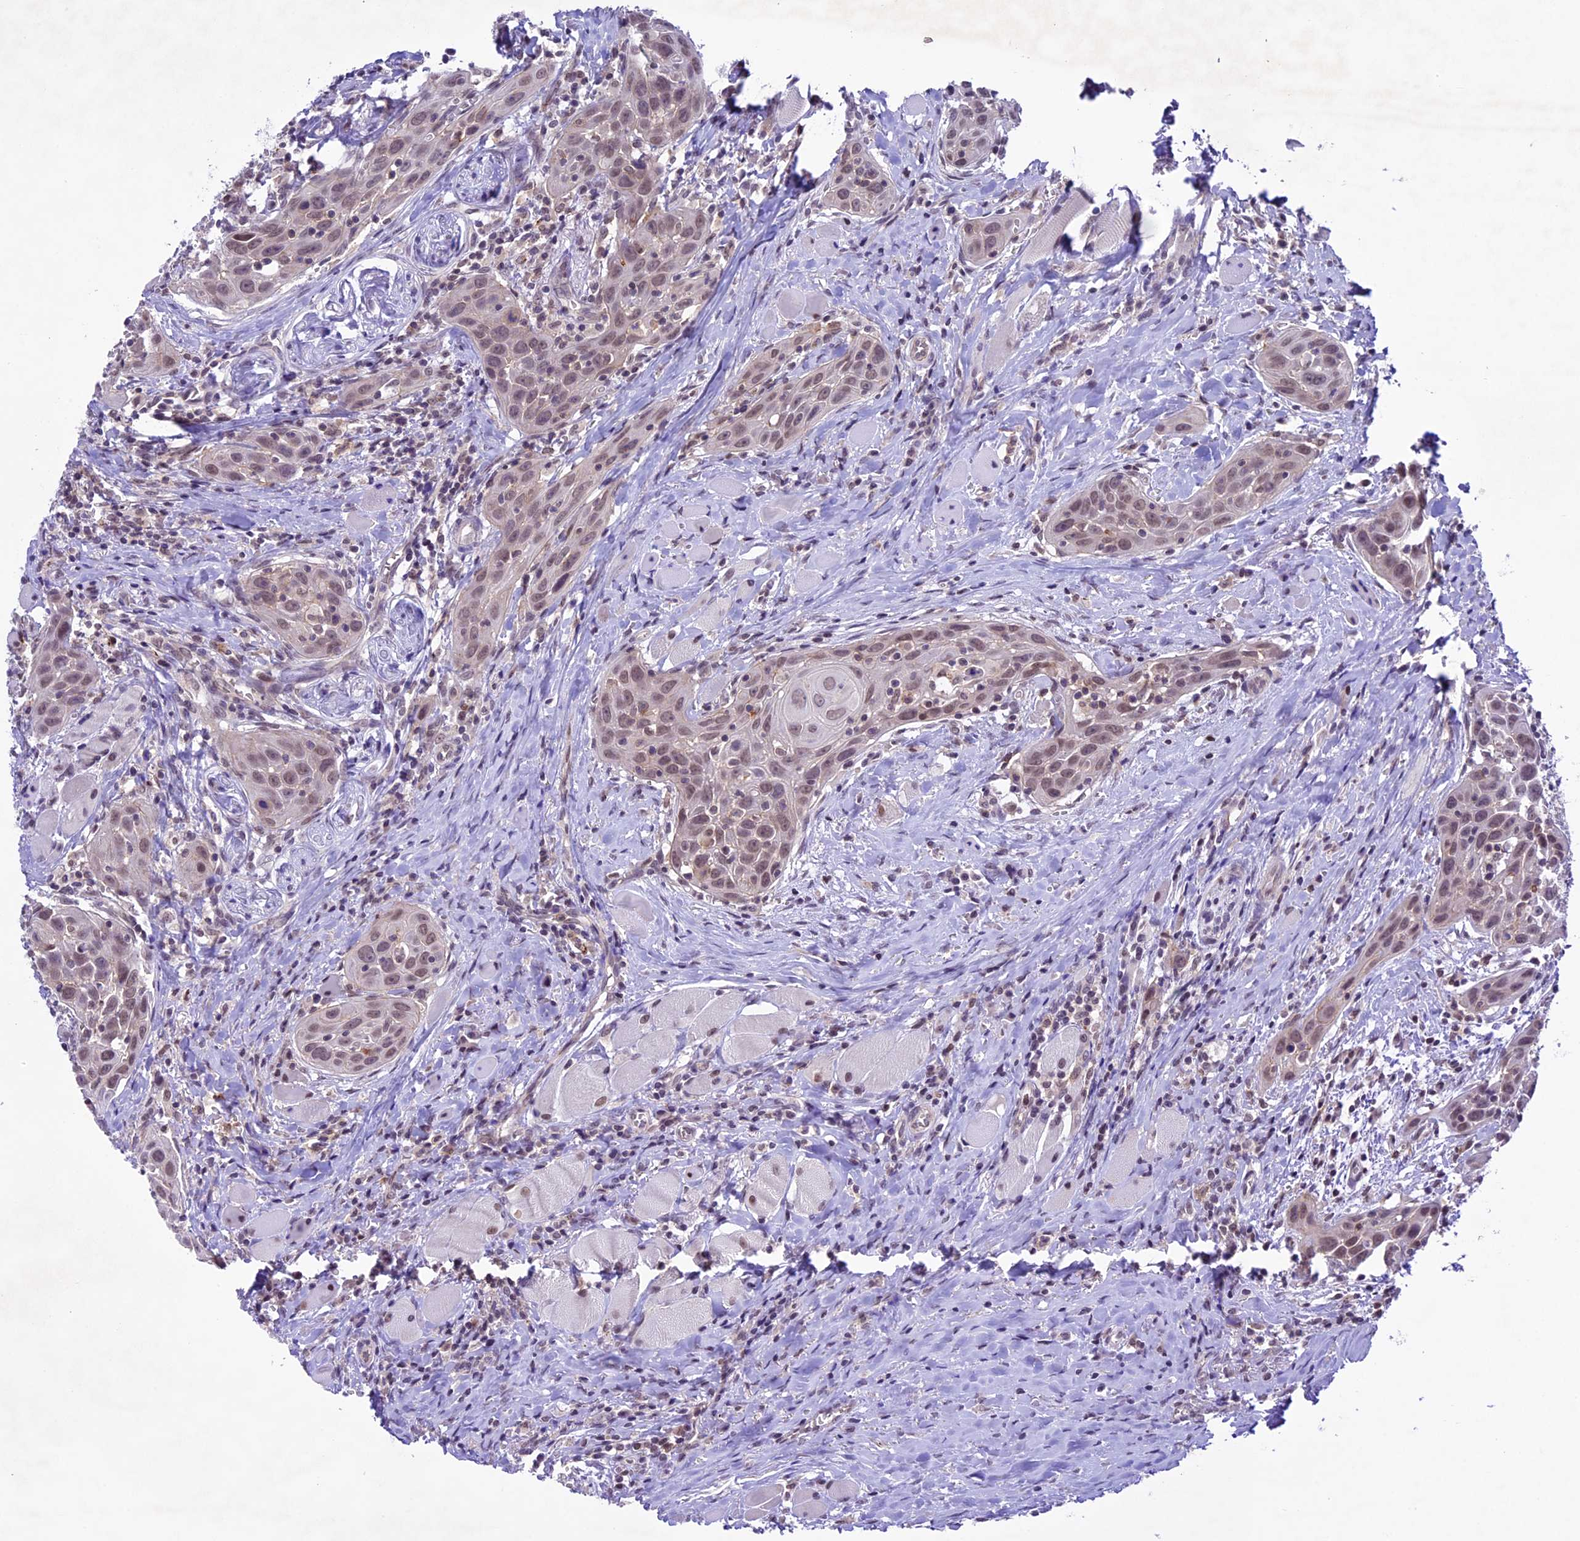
{"staining": {"intensity": "weak", "quantity": ">75%", "location": "nuclear"}, "tissue": "head and neck cancer", "cell_type": "Tumor cells", "image_type": "cancer", "snomed": [{"axis": "morphology", "description": "Squamous cell carcinoma, NOS"}, {"axis": "topography", "description": "Oral tissue"}, {"axis": "topography", "description": "Head-Neck"}], "caption": "Head and neck squamous cell carcinoma stained with a brown dye shows weak nuclear positive staining in approximately >75% of tumor cells.", "gene": "SHKBP1", "patient": {"sex": "female", "age": 50}}